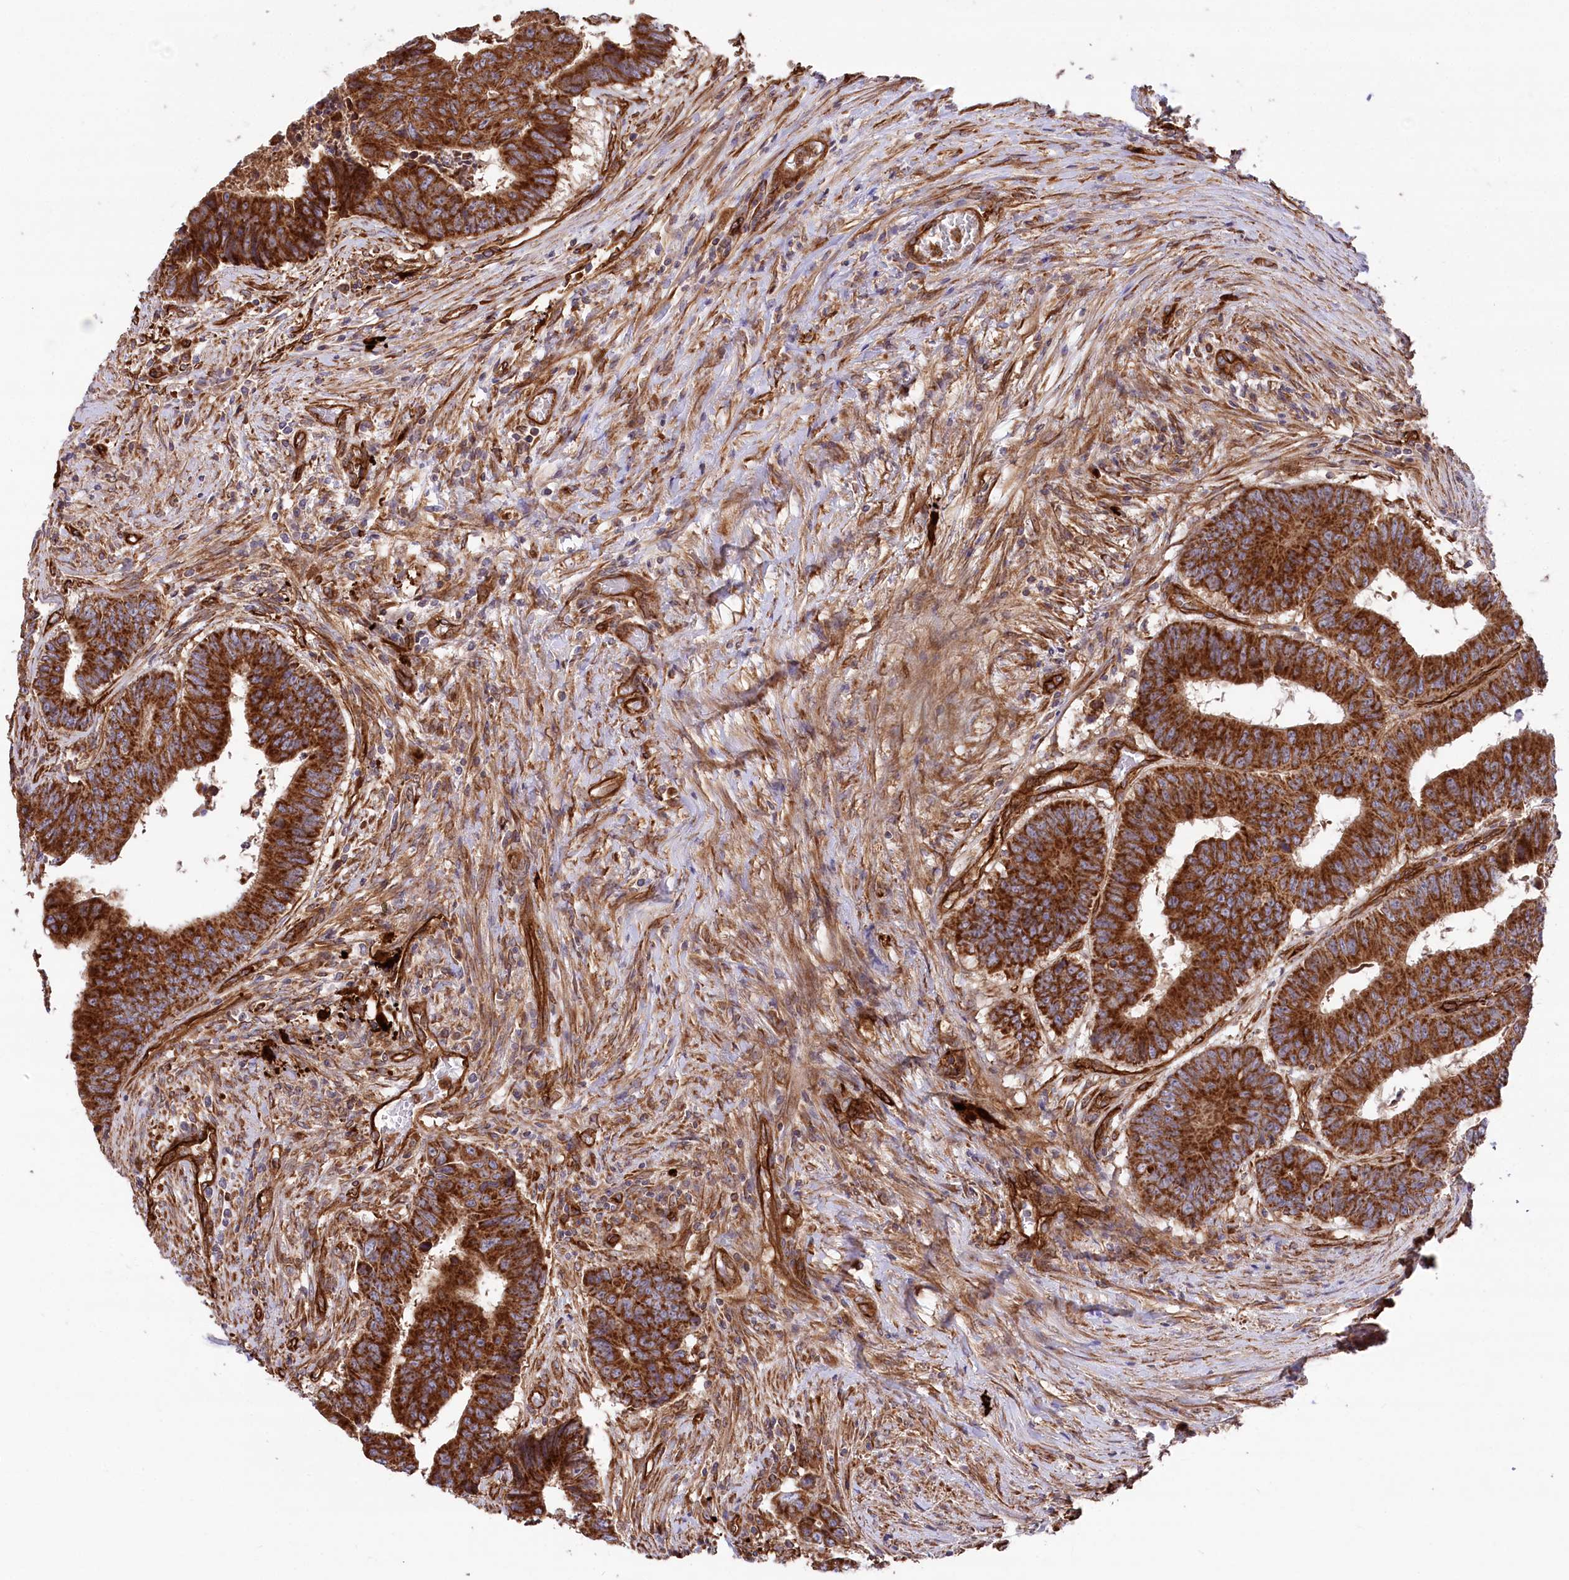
{"staining": {"intensity": "strong", "quantity": ">75%", "location": "cytoplasmic/membranous"}, "tissue": "colorectal cancer", "cell_type": "Tumor cells", "image_type": "cancer", "snomed": [{"axis": "morphology", "description": "Adenocarcinoma, NOS"}, {"axis": "topography", "description": "Rectum"}], "caption": "Colorectal adenocarcinoma was stained to show a protein in brown. There is high levels of strong cytoplasmic/membranous staining in about >75% of tumor cells.", "gene": "MTPAP", "patient": {"sex": "male", "age": 84}}